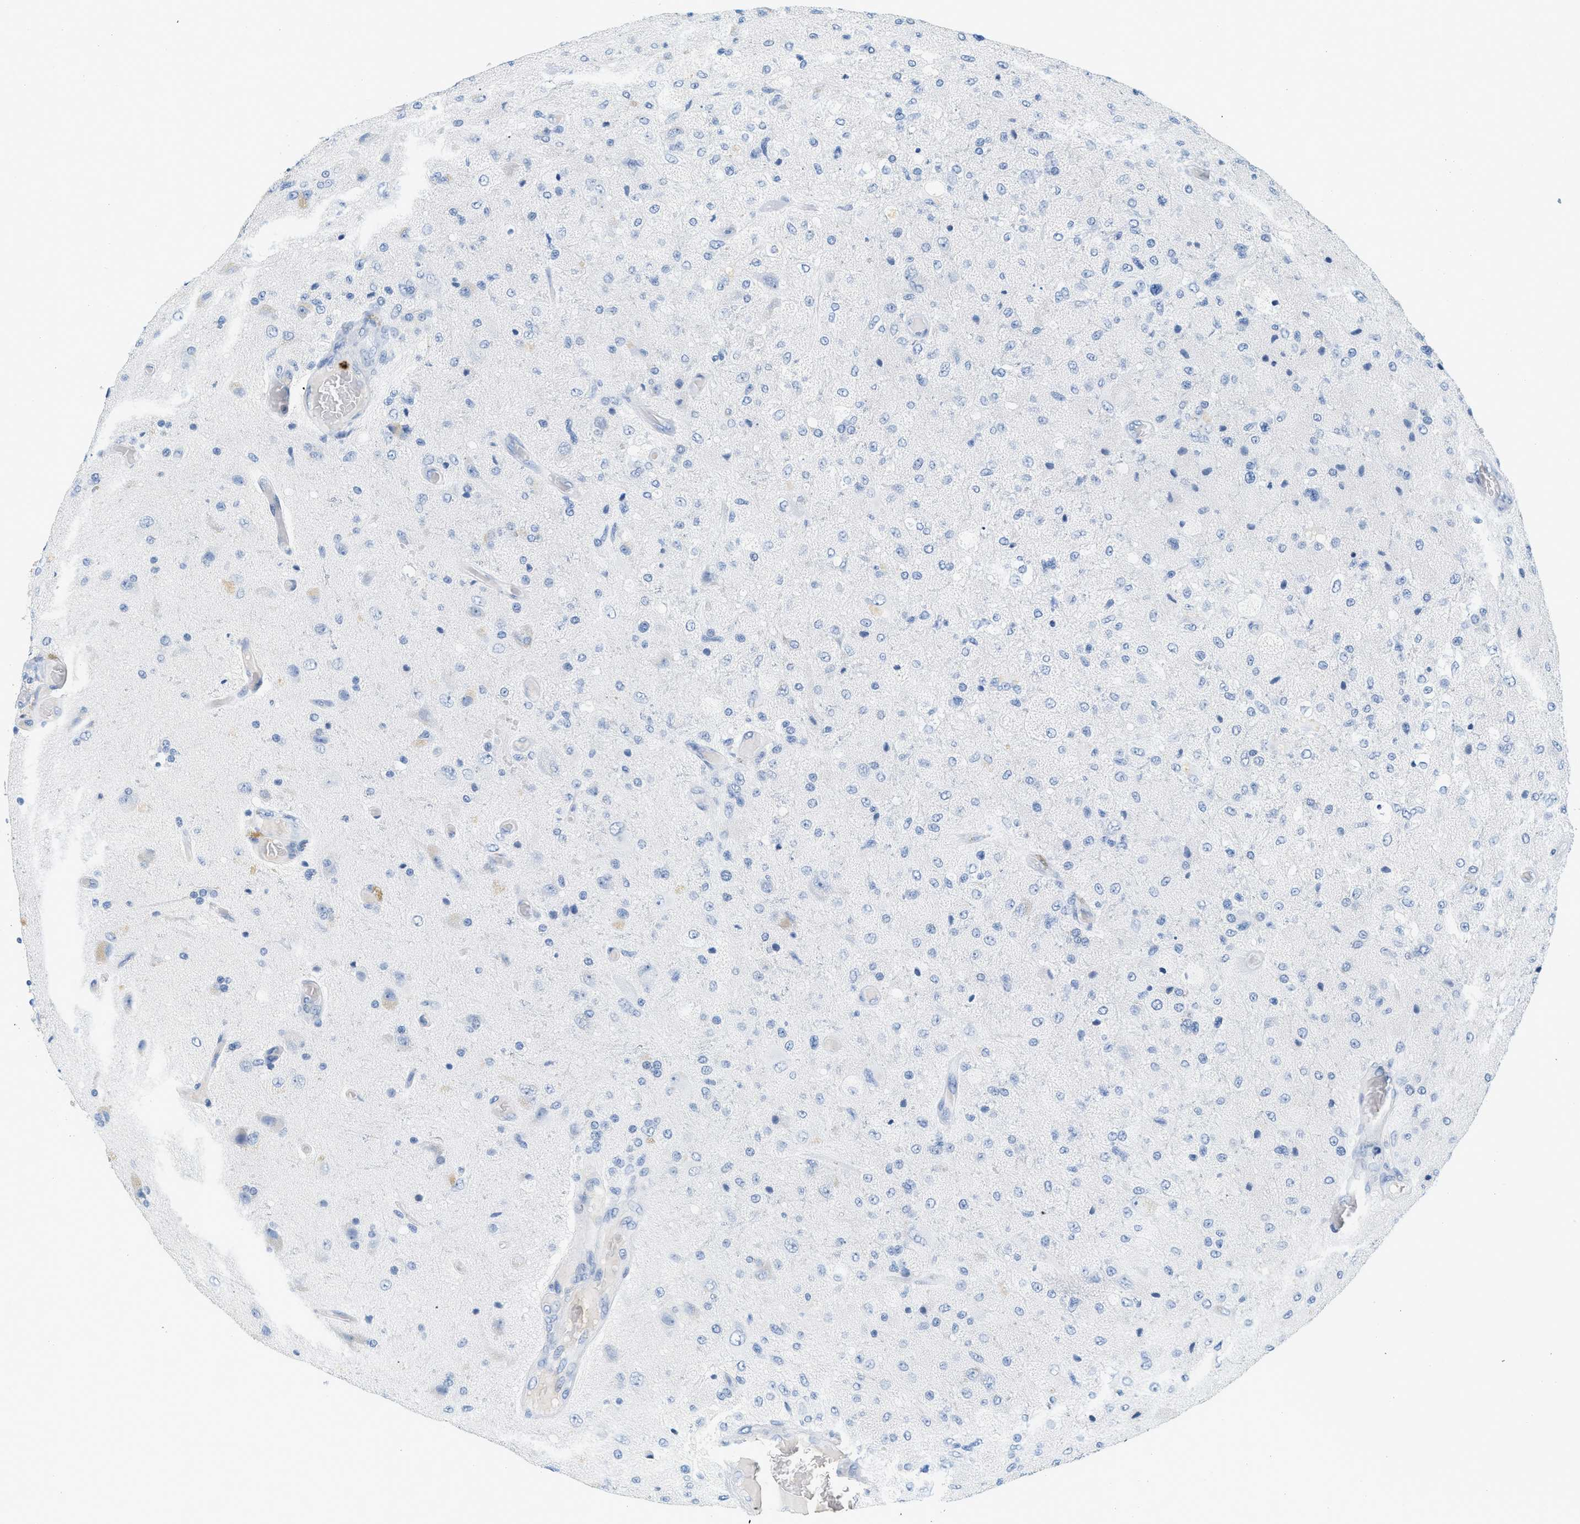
{"staining": {"intensity": "negative", "quantity": "none", "location": "none"}, "tissue": "glioma", "cell_type": "Tumor cells", "image_type": "cancer", "snomed": [{"axis": "morphology", "description": "Normal tissue, NOS"}, {"axis": "morphology", "description": "Glioma, malignant, High grade"}, {"axis": "topography", "description": "Cerebral cortex"}], "caption": "High magnification brightfield microscopy of glioma stained with DAB (brown) and counterstained with hematoxylin (blue): tumor cells show no significant staining.", "gene": "LCN2", "patient": {"sex": "male", "age": 77}}